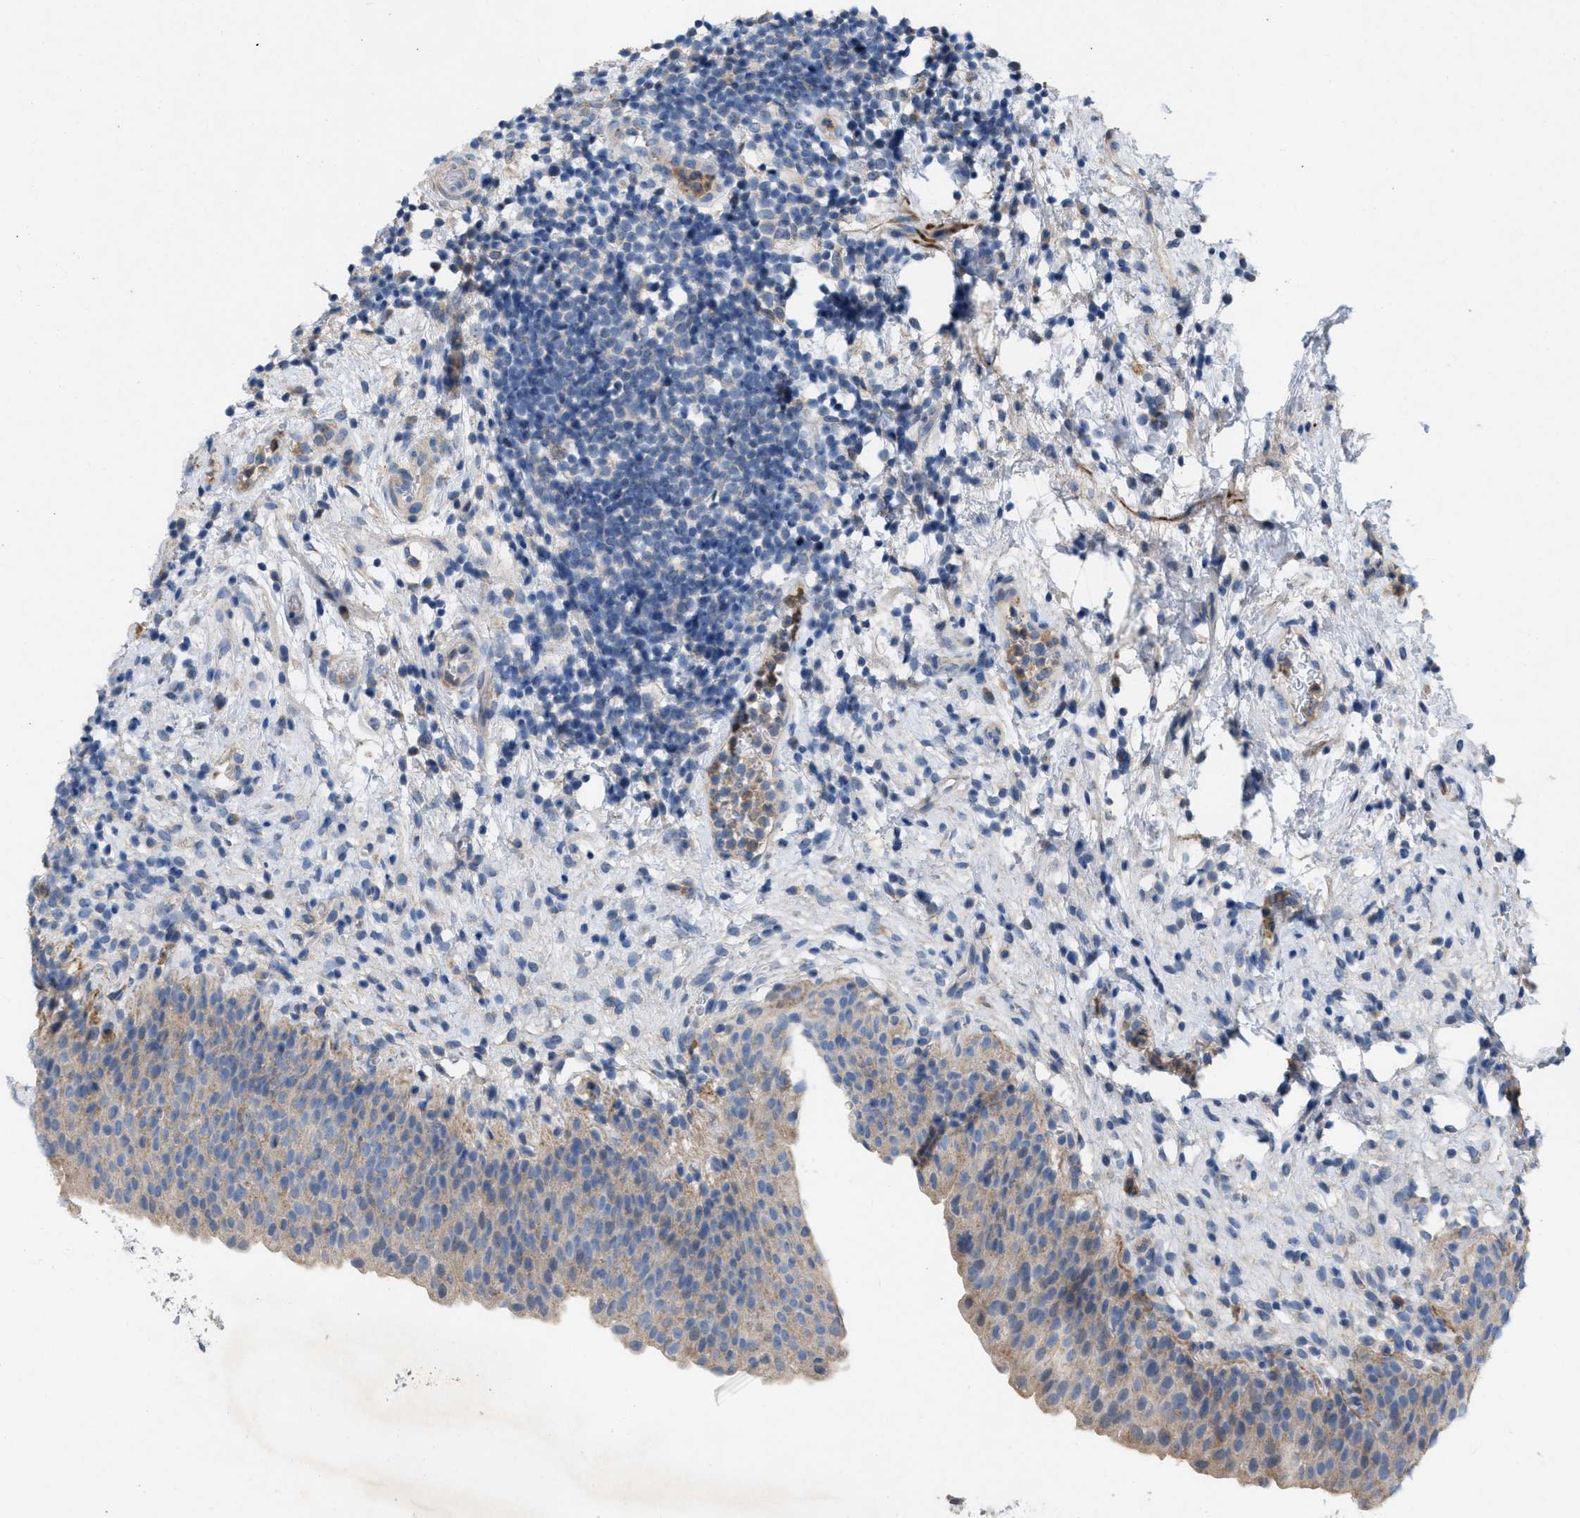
{"staining": {"intensity": "weak", "quantity": "25%-75%", "location": "cytoplasmic/membranous"}, "tissue": "urinary bladder", "cell_type": "Urothelial cells", "image_type": "normal", "snomed": [{"axis": "morphology", "description": "Normal tissue, NOS"}, {"axis": "topography", "description": "Urinary bladder"}], "caption": "Normal urinary bladder was stained to show a protein in brown. There is low levels of weak cytoplasmic/membranous positivity in about 25%-75% of urothelial cells.", "gene": "PLPPR5", "patient": {"sex": "male", "age": 37}}